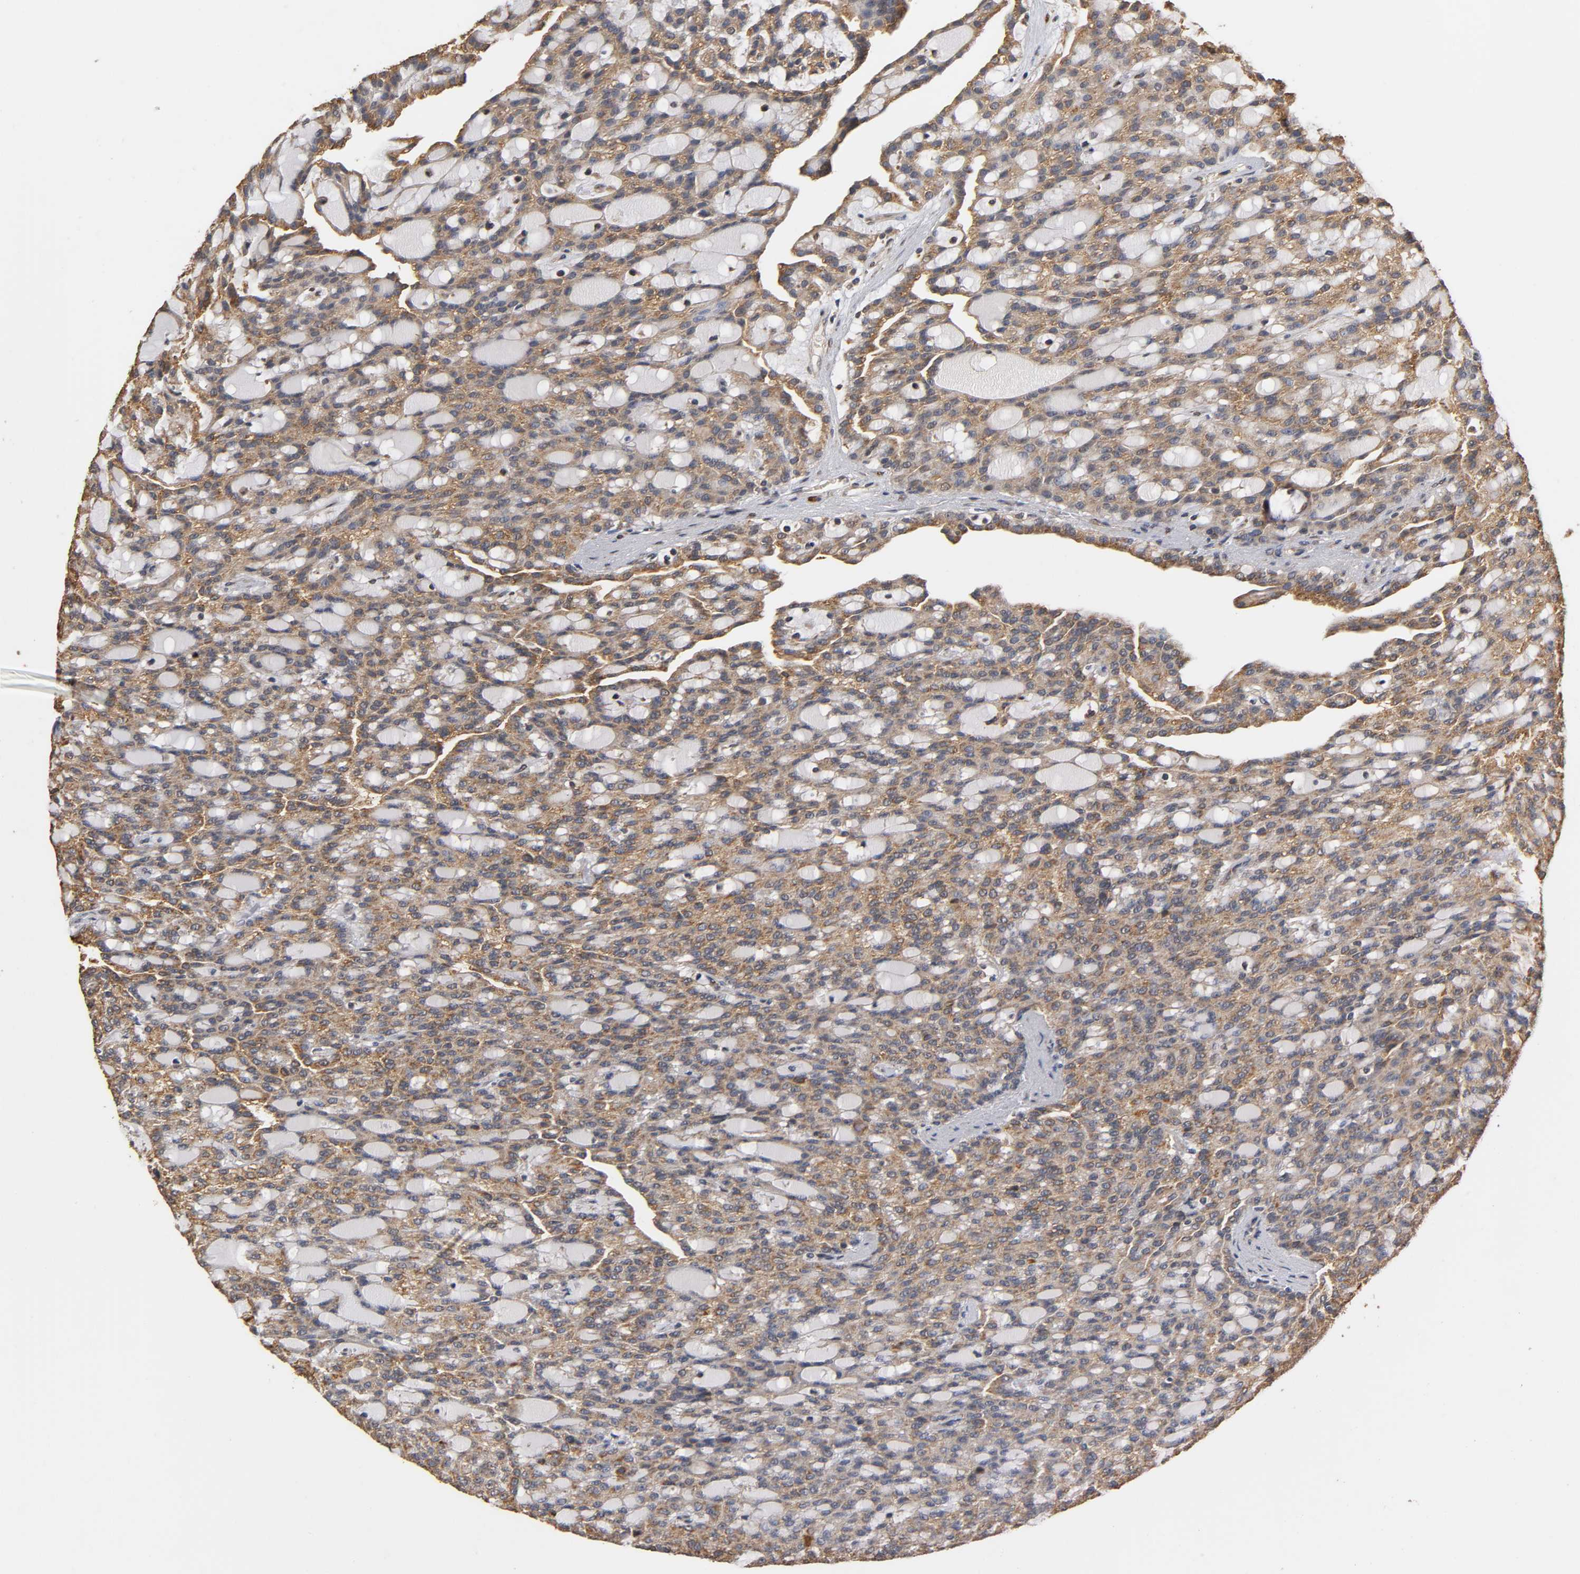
{"staining": {"intensity": "strong", "quantity": ">75%", "location": "cytoplasmic/membranous"}, "tissue": "renal cancer", "cell_type": "Tumor cells", "image_type": "cancer", "snomed": [{"axis": "morphology", "description": "Adenocarcinoma, NOS"}, {"axis": "topography", "description": "Kidney"}], "caption": "Protein staining of adenocarcinoma (renal) tissue displays strong cytoplasmic/membranous staining in approximately >75% of tumor cells.", "gene": "PKN1", "patient": {"sex": "male", "age": 63}}